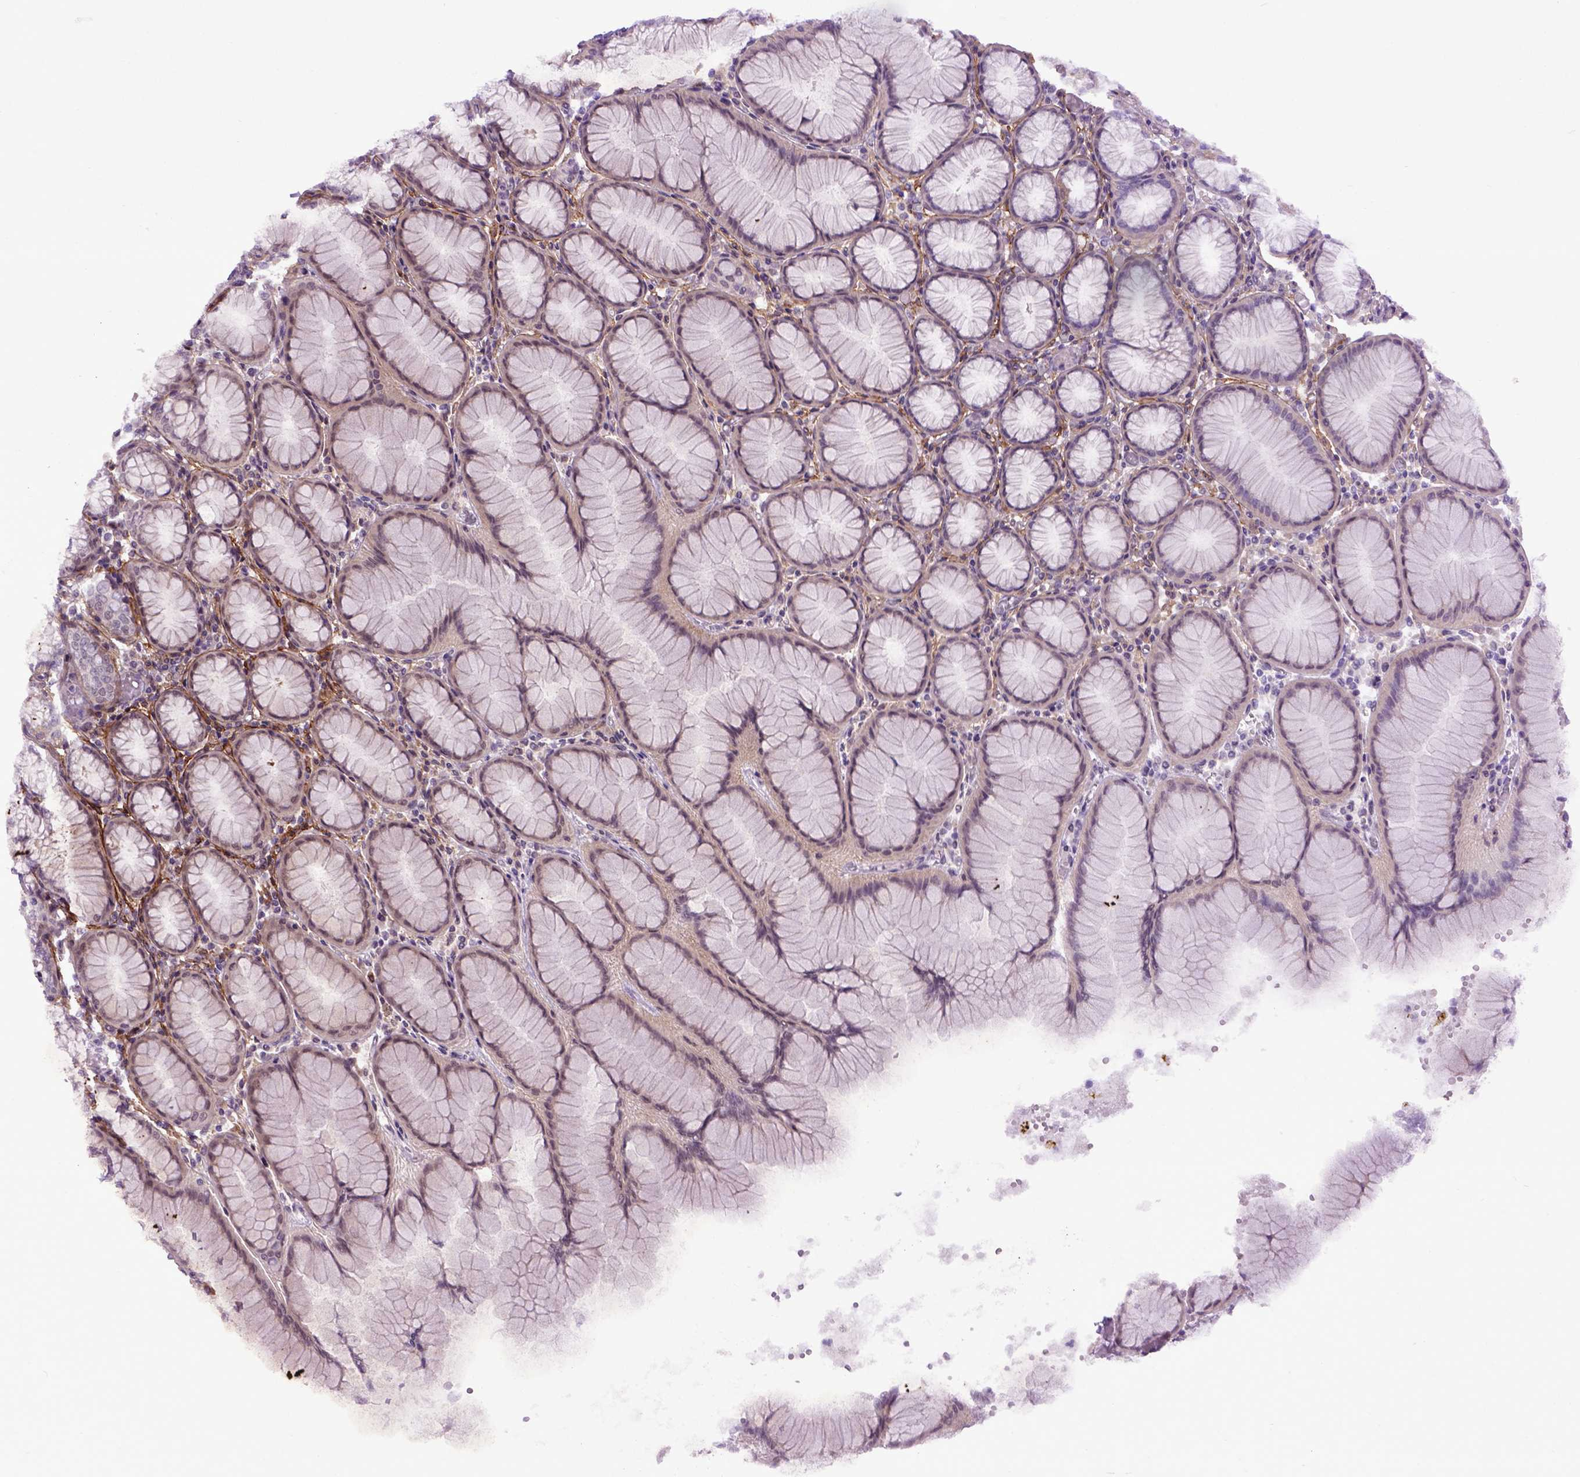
{"staining": {"intensity": "weak", "quantity": "25%-75%", "location": "cytoplasmic/membranous"}, "tissue": "stomach", "cell_type": "Glandular cells", "image_type": "normal", "snomed": [{"axis": "morphology", "description": "Normal tissue, NOS"}, {"axis": "topography", "description": "Stomach"}], "caption": "Immunohistochemical staining of benign stomach exhibits weak cytoplasmic/membranous protein staining in approximately 25%-75% of glandular cells. The staining is performed using DAB (3,3'-diaminobenzidine) brown chromogen to label protein expression. The nuclei are counter-stained blue using hematoxylin.", "gene": "EMILIN3", "patient": {"sex": "female", "age": 57}}